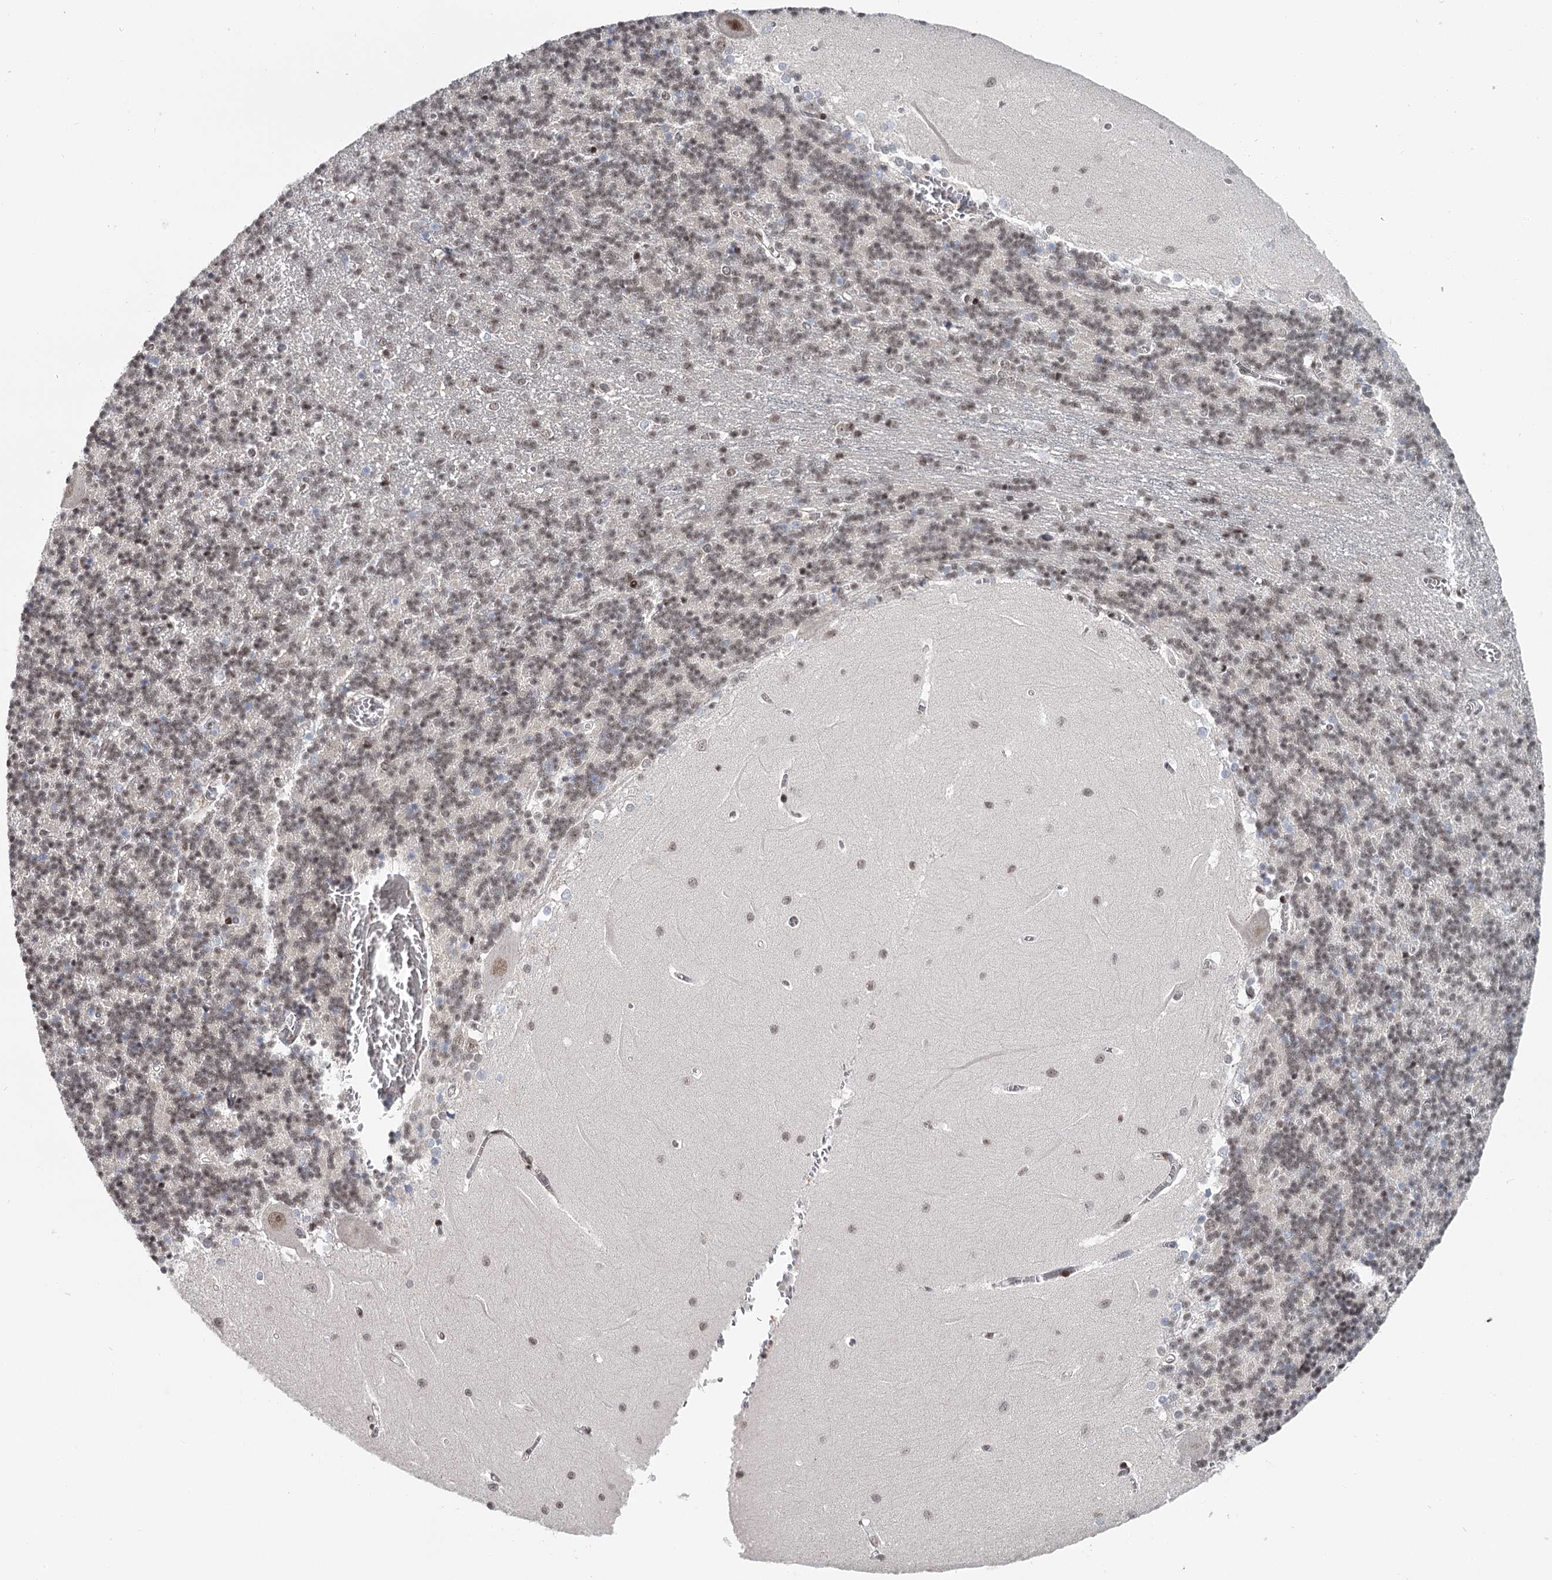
{"staining": {"intensity": "weak", "quantity": "25%-75%", "location": "nuclear"}, "tissue": "cerebellum", "cell_type": "Cells in granular layer", "image_type": "normal", "snomed": [{"axis": "morphology", "description": "Normal tissue, NOS"}, {"axis": "topography", "description": "Cerebellum"}], "caption": "A brown stain highlights weak nuclear expression of a protein in cells in granular layer of unremarkable human cerebellum. Immunohistochemistry (ihc) stains the protein of interest in brown and the nuclei are stained blue.", "gene": "FAM13C", "patient": {"sex": "male", "age": 37}}